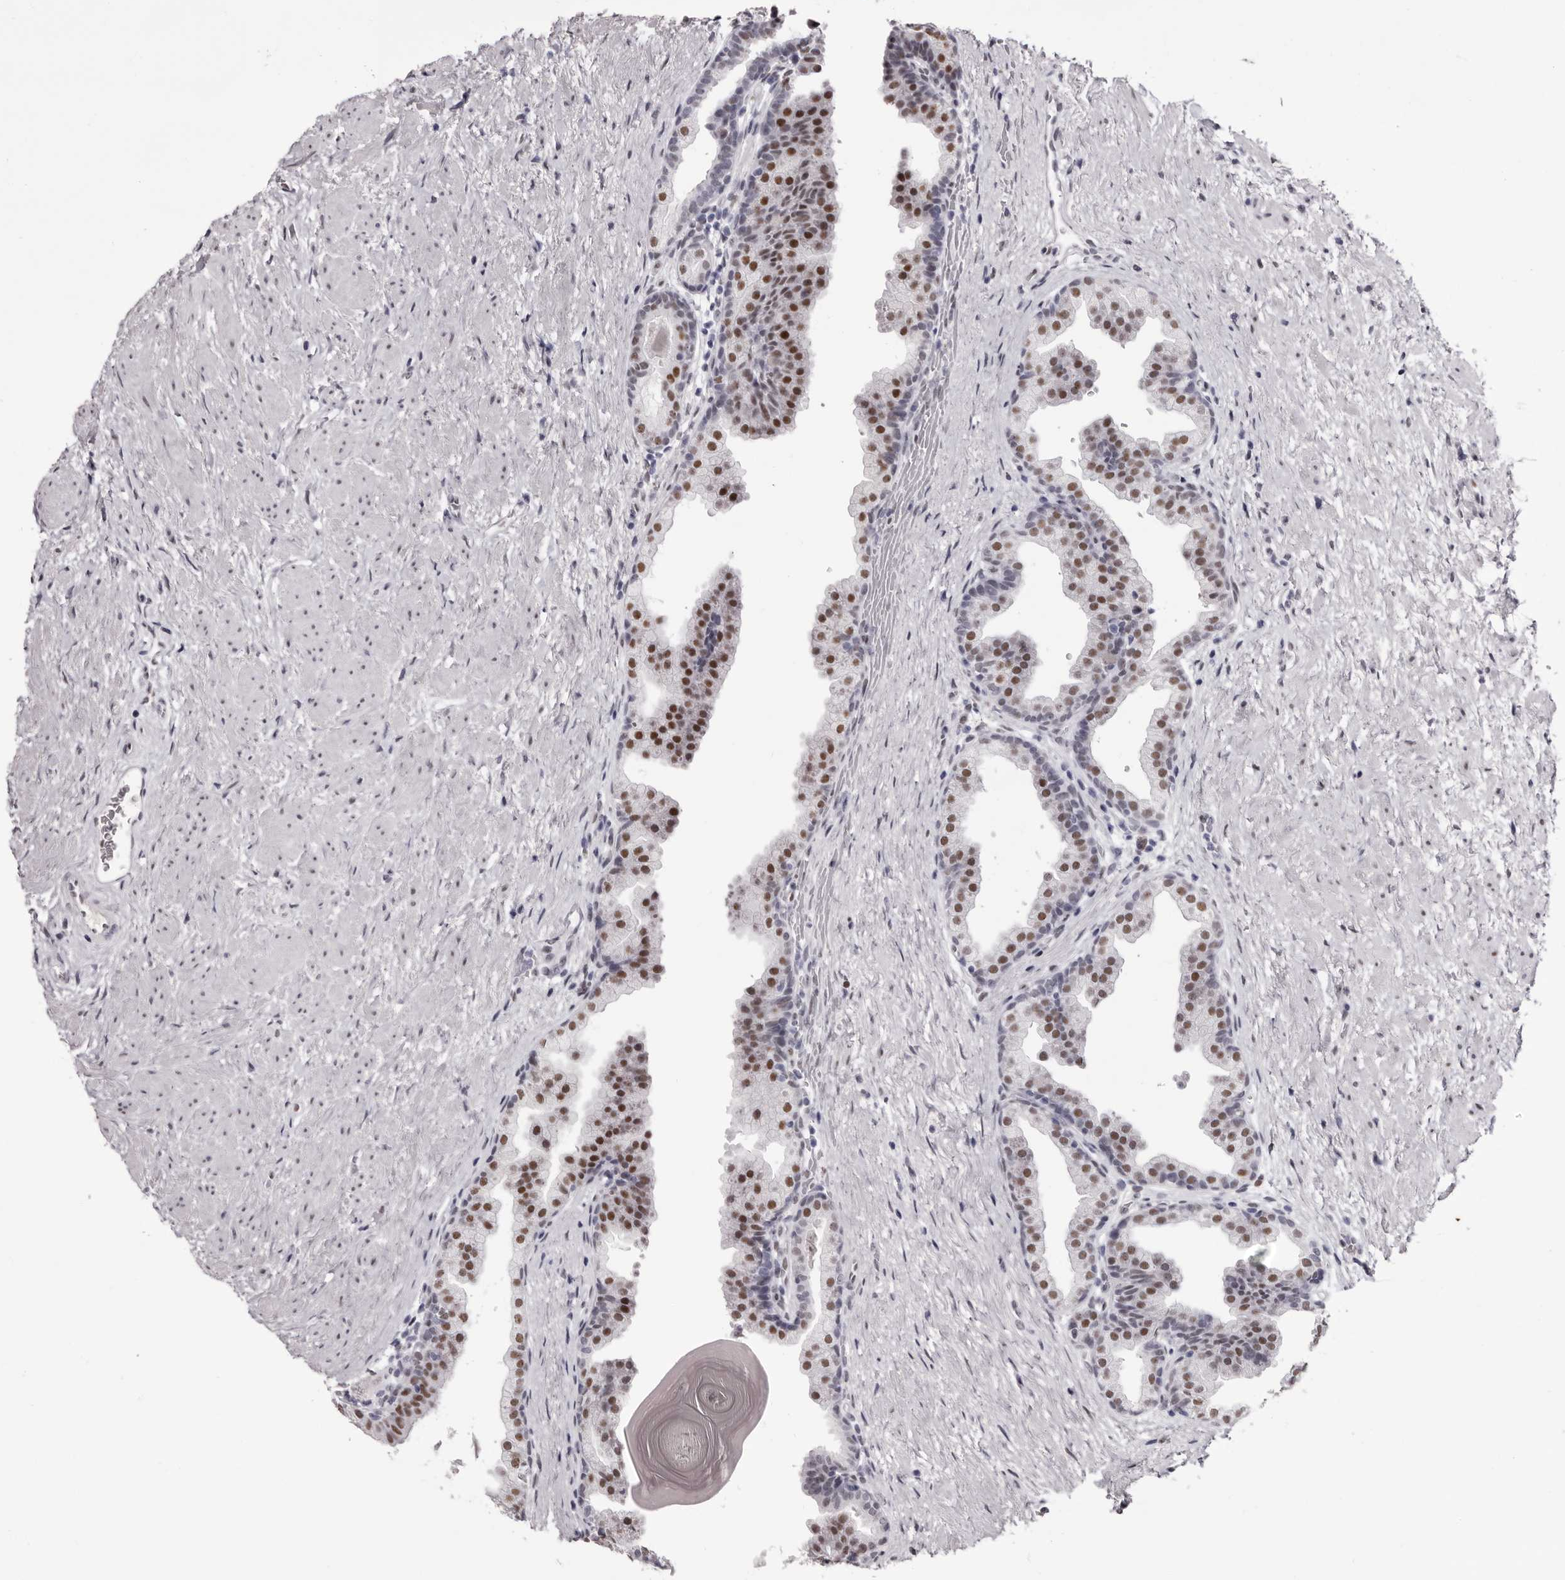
{"staining": {"intensity": "moderate", "quantity": ">75%", "location": "nuclear"}, "tissue": "prostate", "cell_type": "Glandular cells", "image_type": "normal", "snomed": [{"axis": "morphology", "description": "Normal tissue, NOS"}, {"axis": "topography", "description": "Prostate"}], "caption": "Brown immunohistochemical staining in unremarkable prostate demonstrates moderate nuclear expression in about >75% of glandular cells.", "gene": "ZNF326", "patient": {"sex": "male", "age": 48}}